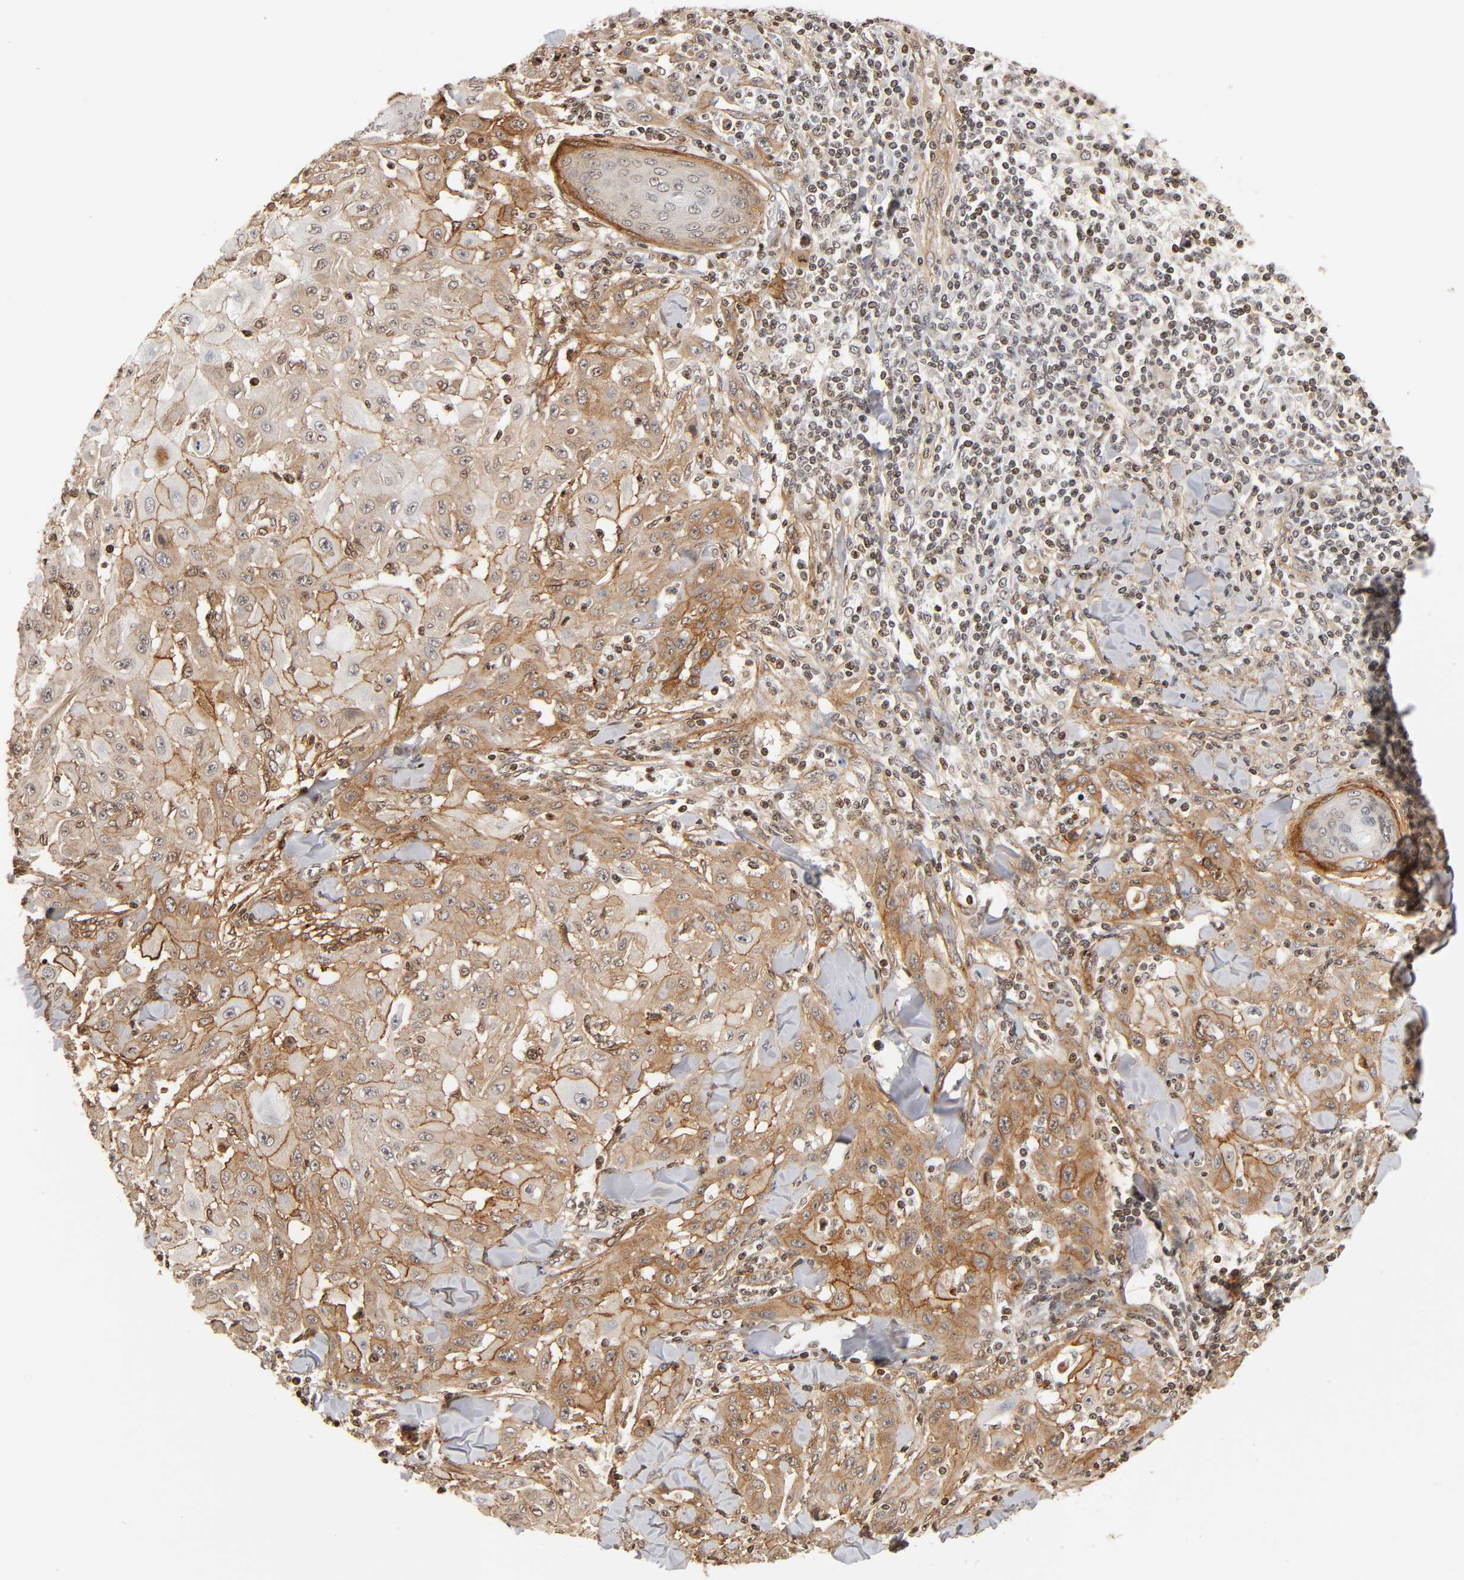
{"staining": {"intensity": "moderate", "quantity": ">75%", "location": "cytoplasmic/membranous"}, "tissue": "skin cancer", "cell_type": "Tumor cells", "image_type": "cancer", "snomed": [{"axis": "morphology", "description": "Squamous cell carcinoma, NOS"}, {"axis": "topography", "description": "Skin"}], "caption": "Immunohistochemistry (IHC) photomicrograph of human squamous cell carcinoma (skin) stained for a protein (brown), which displays medium levels of moderate cytoplasmic/membranous staining in approximately >75% of tumor cells.", "gene": "ITGAV", "patient": {"sex": "male", "age": 24}}